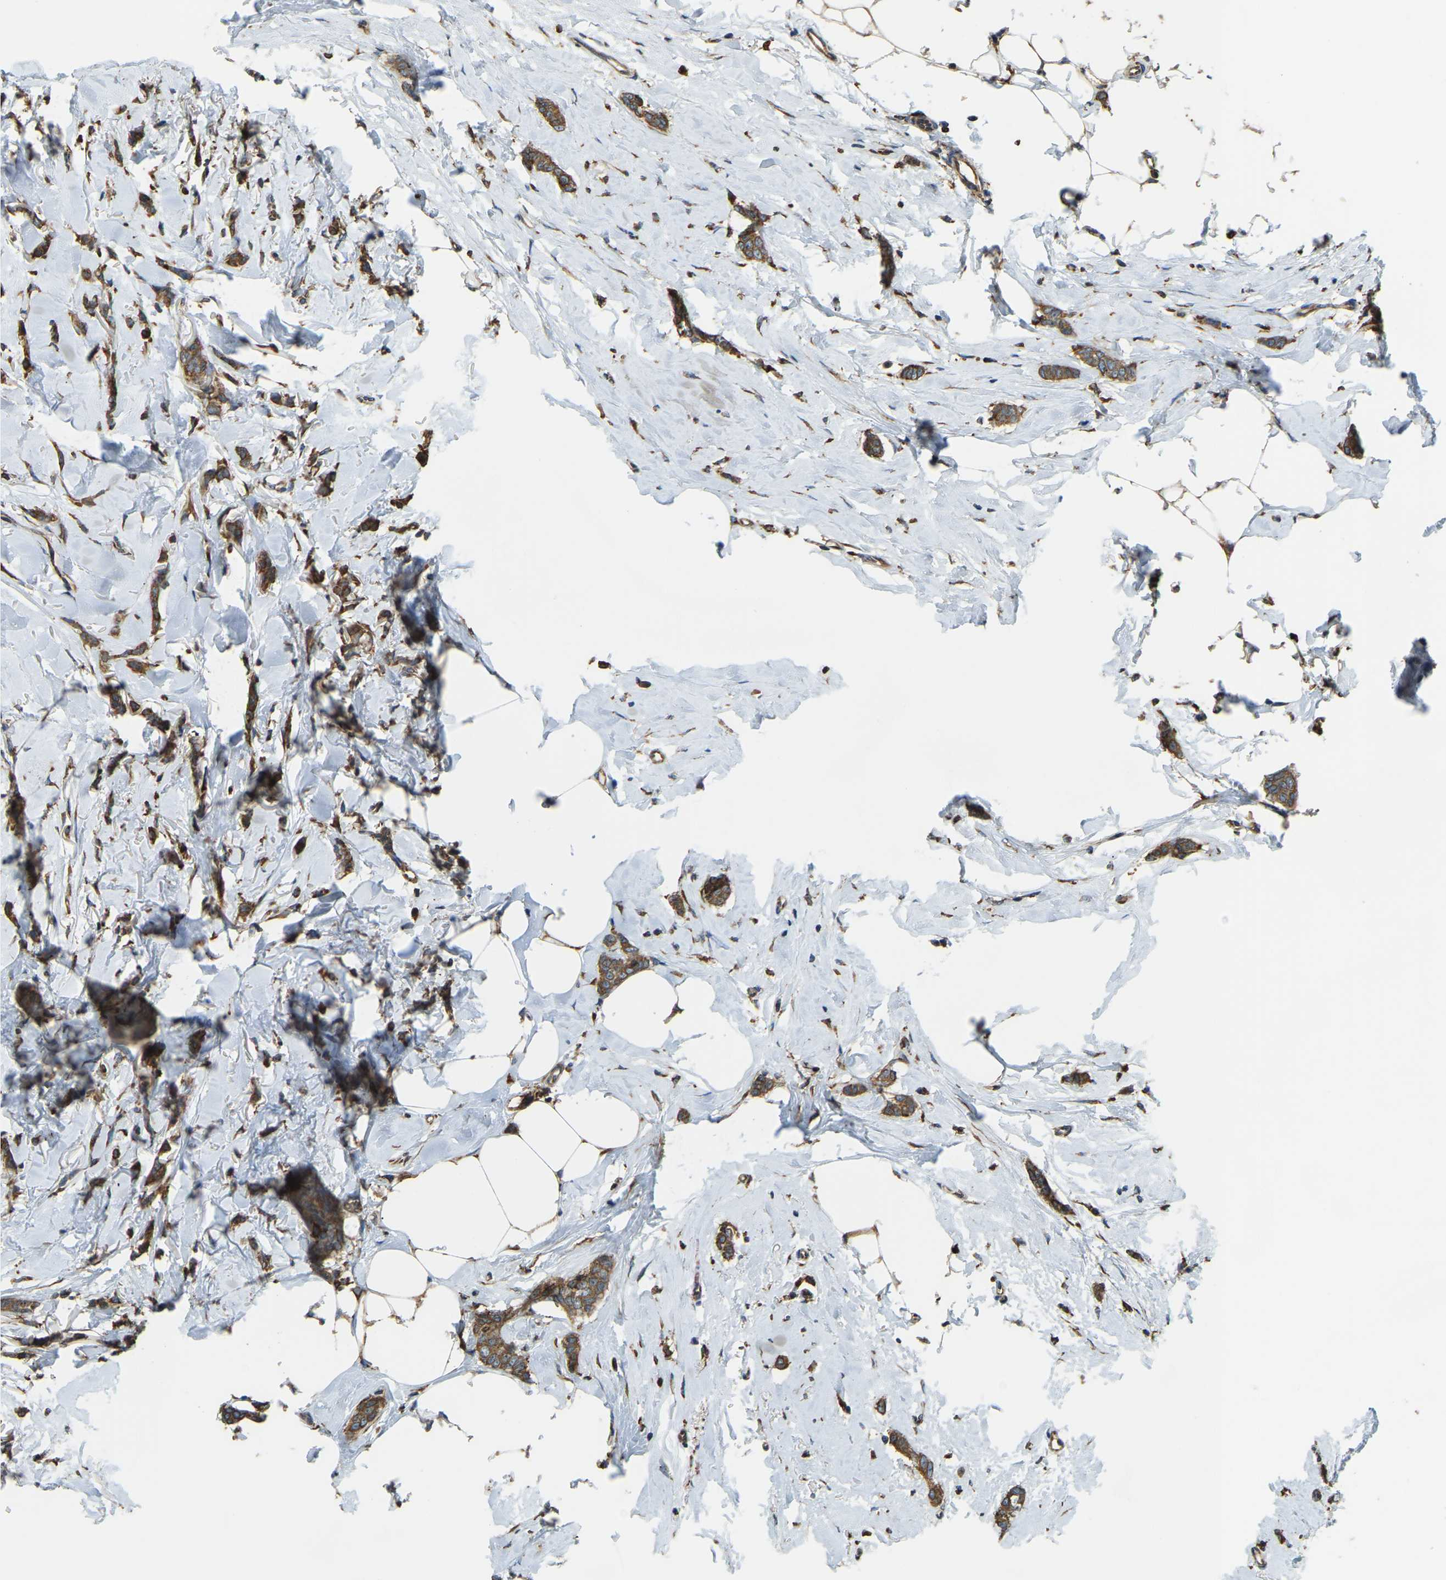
{"staining": {"intensity": "moderate", "quantity": ">75%", "location": "cytoplasmic/membranous"}, "tissue": "breast cancer", "cell_type": "Tumor cells", "image_type": "cancer", "snomed": [{"axis": "morphology", "description": "Lobular carcinoma"}, {"axis": "topography", "description": "Skin"}, {"axis": "topography", "description": "Breast"}], "caption": "Immunohistochemistry micrograph of lobular carcinoma (breast) stained for a protein (brown), which shows medium levels of moderate cytoplasmic/membranous expression in approximately >75% of tumor cells.", "gene": "RNF115", "patient": {"sex": "female", "age": 46}}